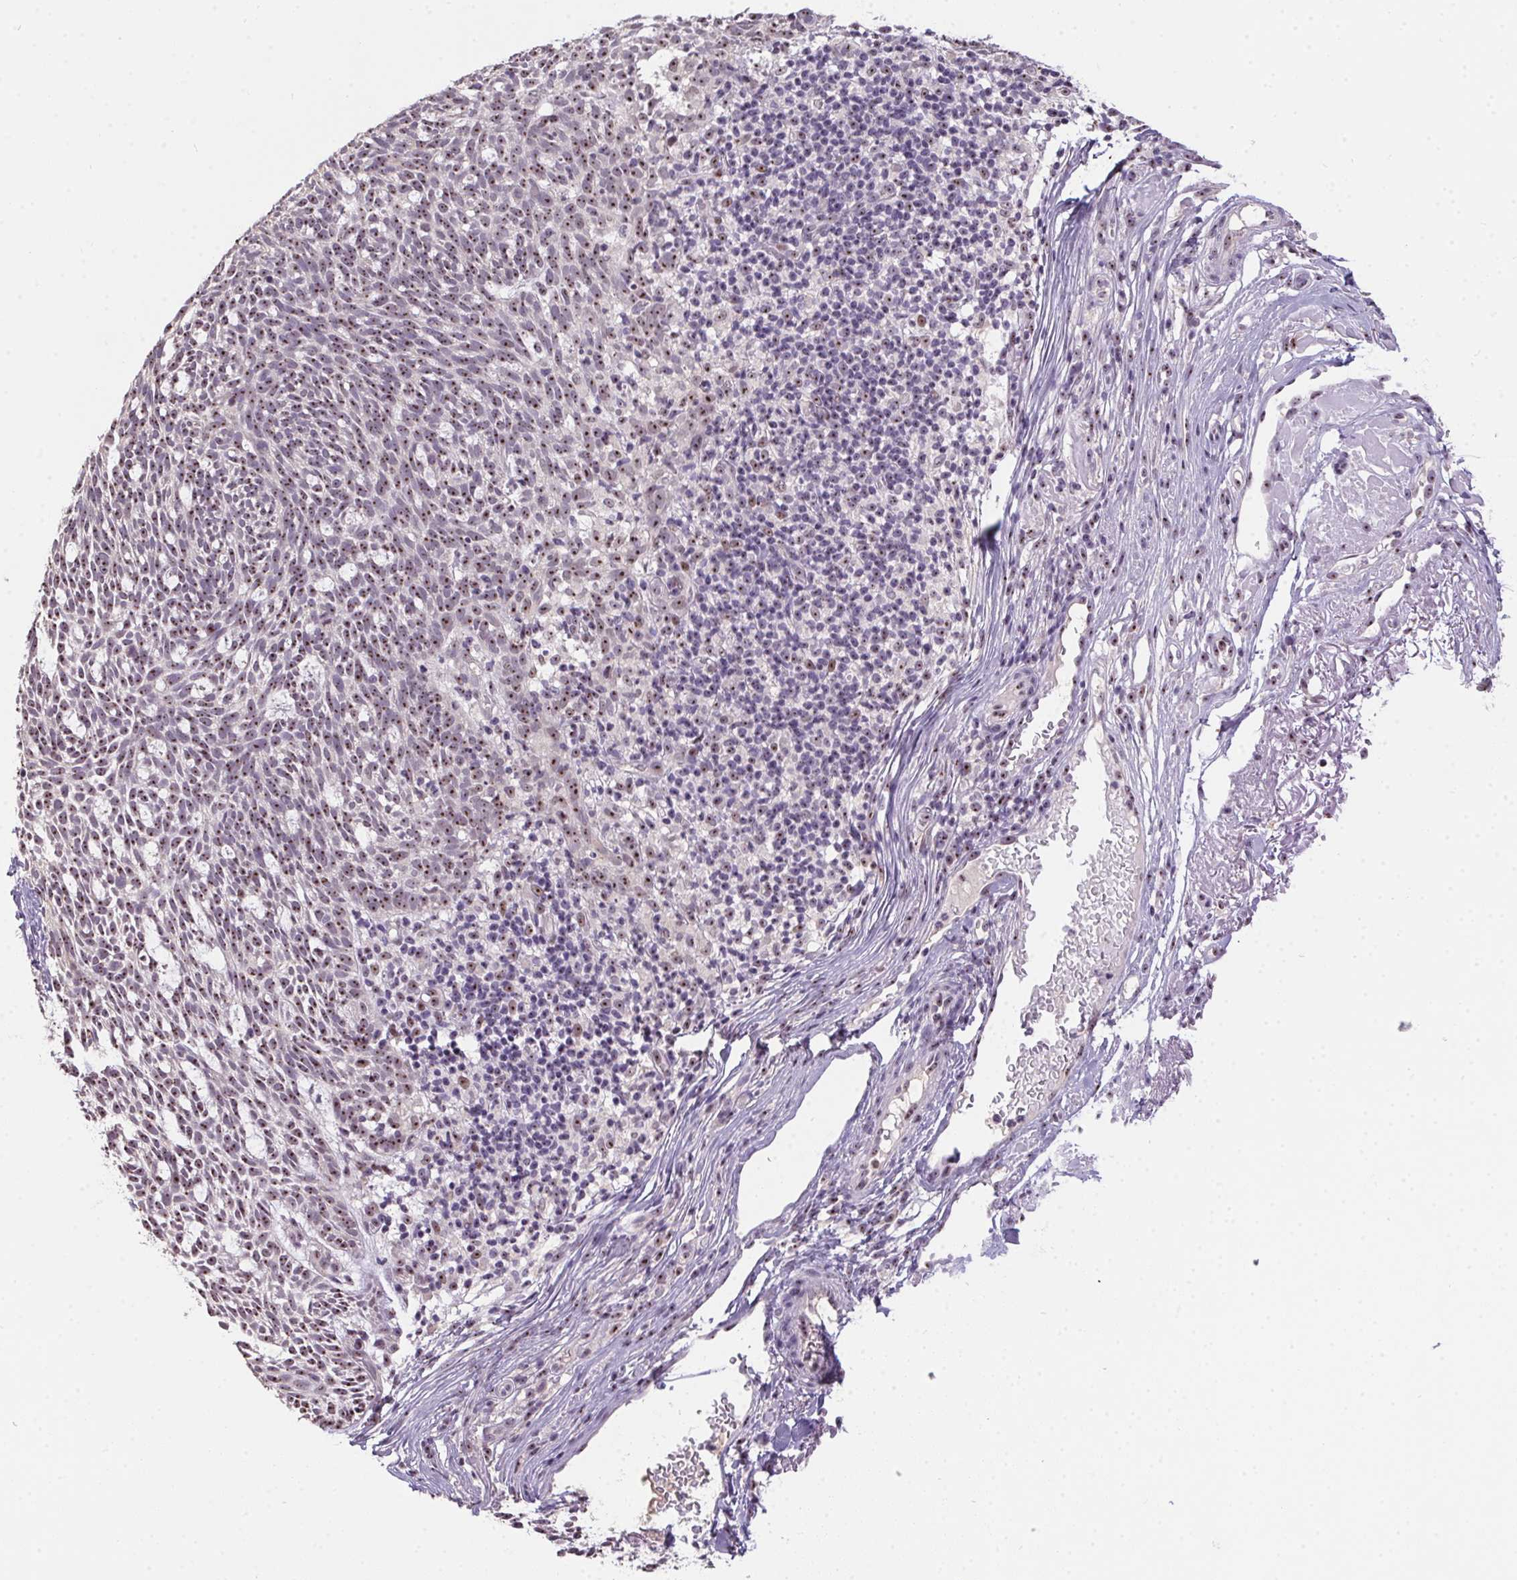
{"staining": {"intensity": "moderate", "quantity": ">75%", "location": "nuclear"}, "tissue": "skin cancer", "cell_type": "Tumor cells", "image_type": "cancer", "snomed": [{"axis": "morphology", "description": "Normal tissue, NOS"}, {"axis": "morphology", "description": "Basal cell carcinoma"}, {"axis": "topography", "description": "Skin"}], "caption": "Immunohistochemical staining of skin basal cell carcinoma displays medium levels of moderate nuclear expression in approximately >75% of tumor cells.", "gene": "BATF2", "patient": {"sex": "male", "age": 68}}